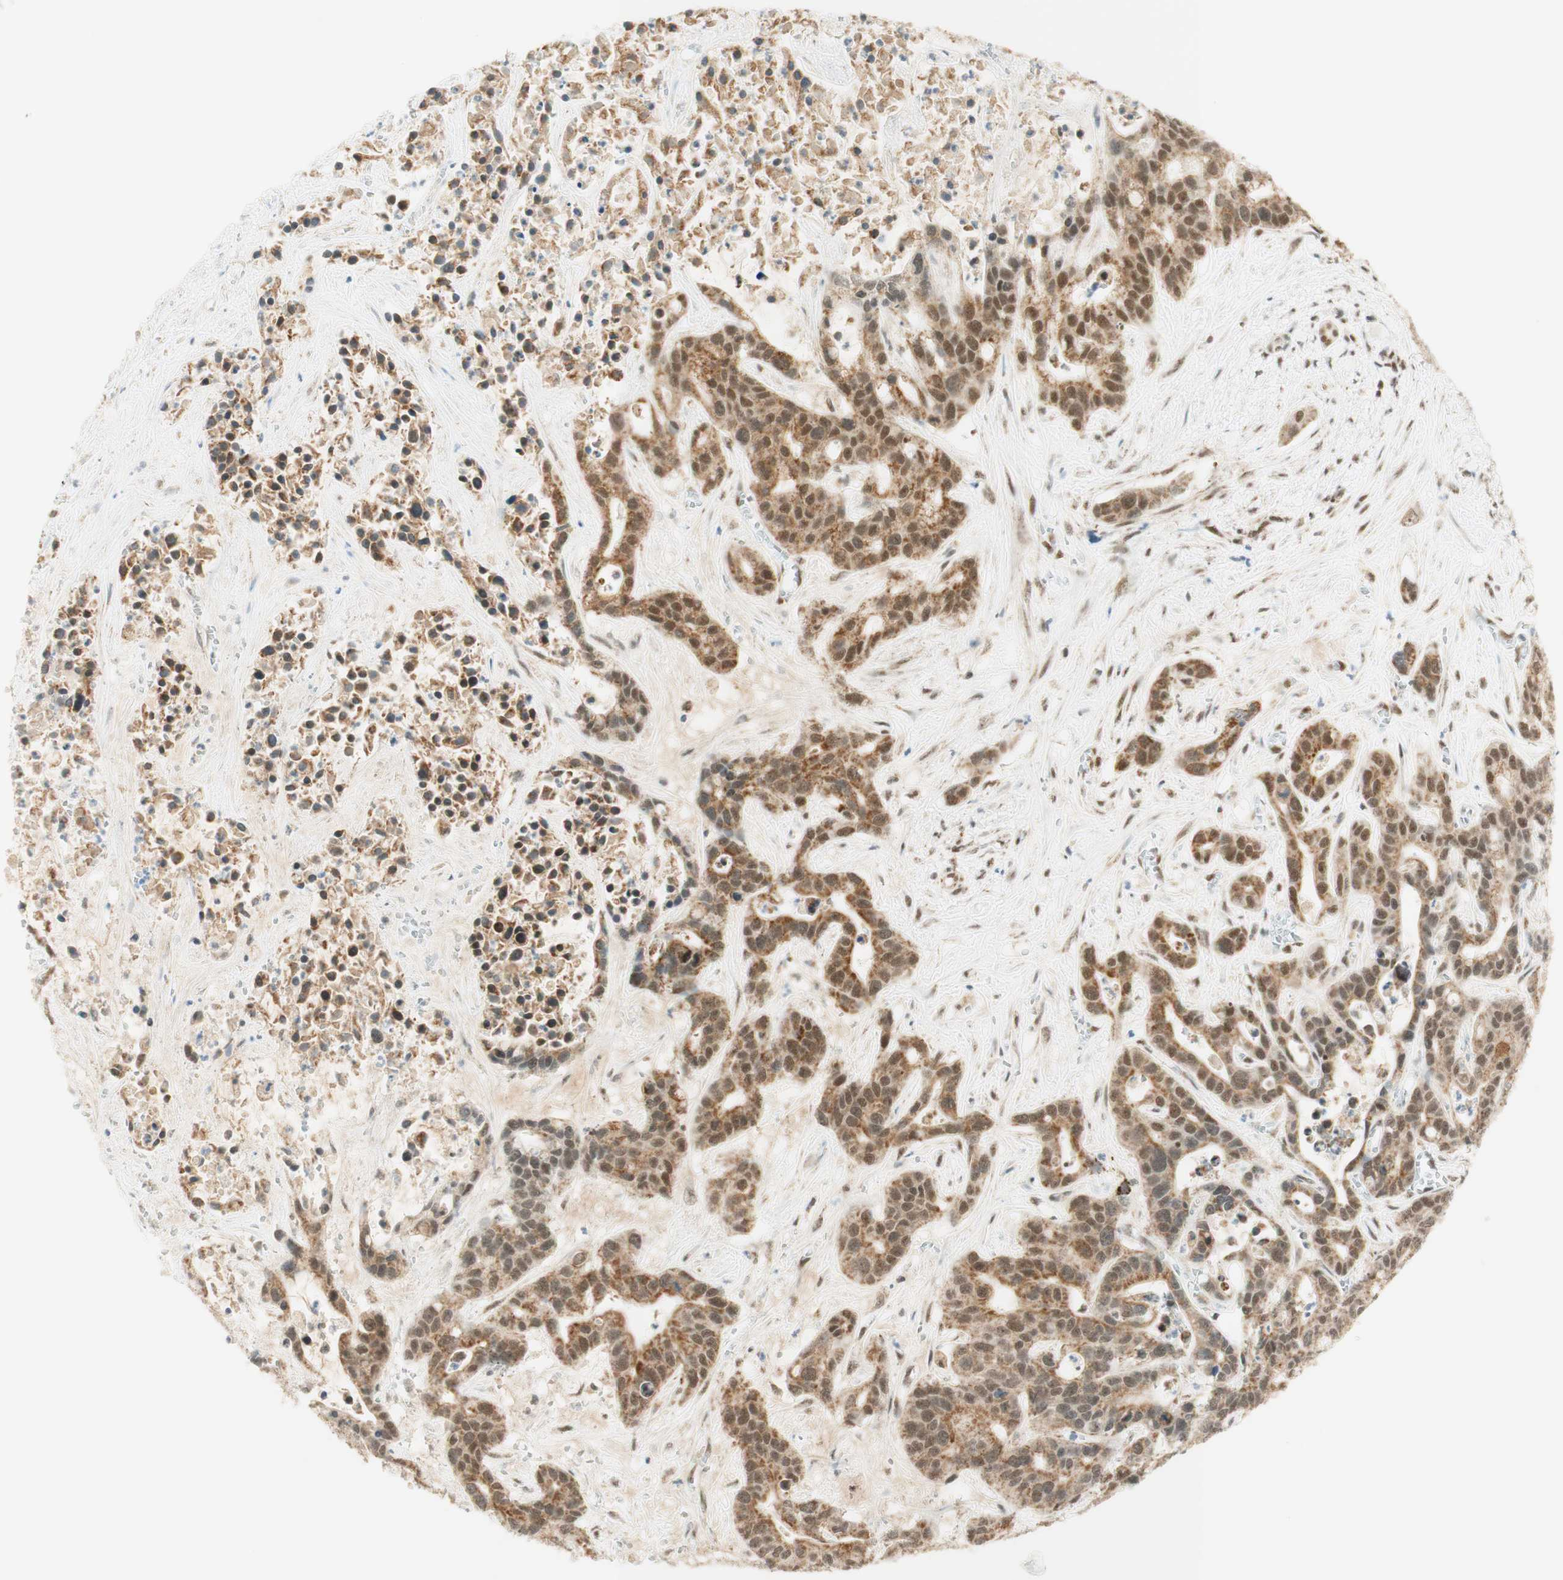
{"staining": {"intensity": "moderate", "quantity": ">75%", "location": "cytoplasmic/membranous,nuclear"}, "tissue": "liver cancer", "cell_type": "Tumor cells", "image_type": "cancer", "snomed": [{"axis": "morphology", "description": "Cholangiocarcinoma"}, {"axis": "topography", "description": "Liver"}], "caption": "Protein analysis of cholangiocarcinoma (liver) tissue shows moderate cytoplasmic/membranous and nuclear positivity in approximately >75% of tumor cells. Immunohistochemistry (ihc) stains the protein of interest in brown and the nuclei are stained blue.", "gene": "ZNF782", "patient": {"sex": "female", "age": 65}}